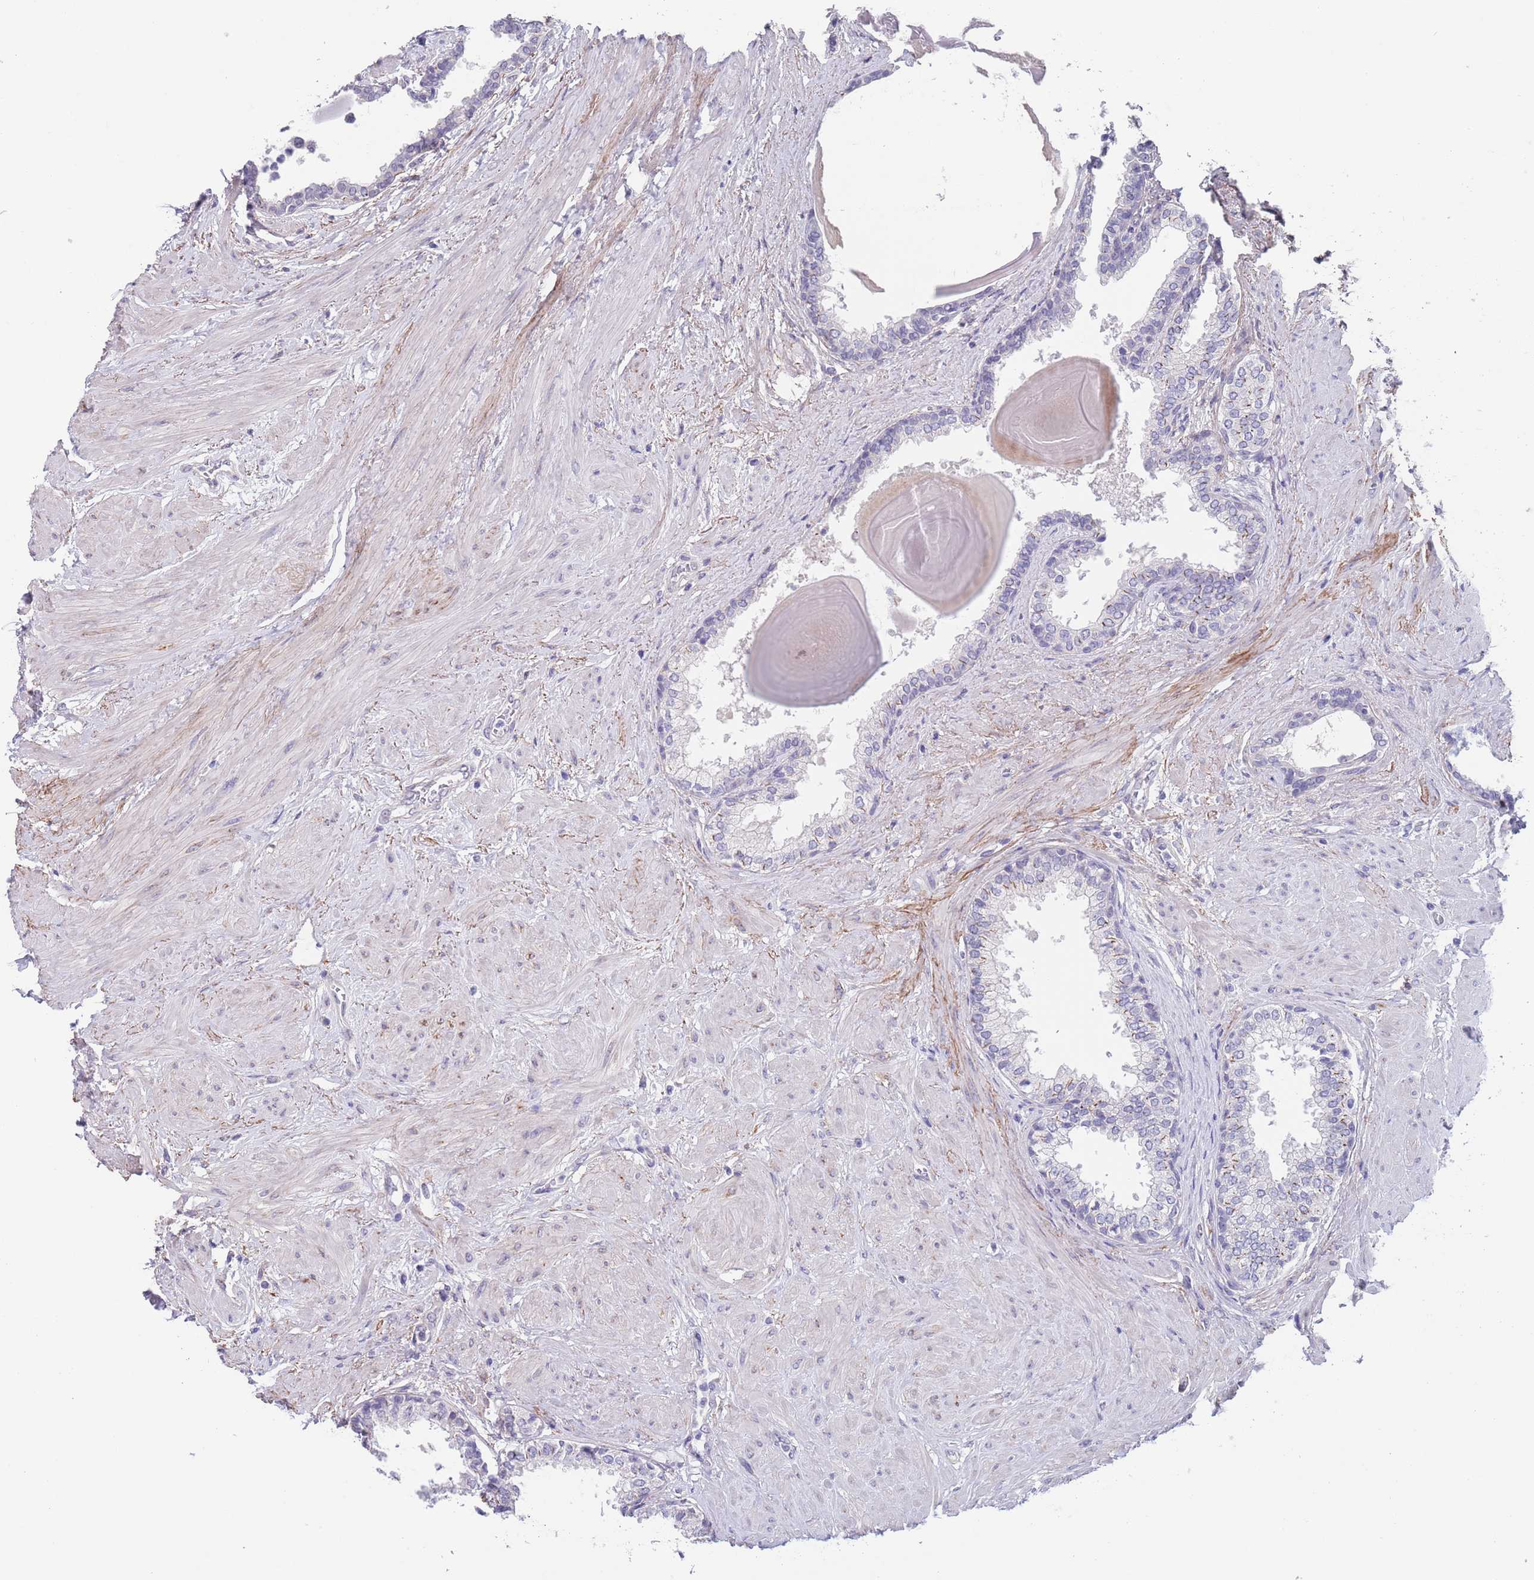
{"staining": {"intensity": "negative", "quantity": "none", "location": "none"}, "tissue": "prostate", "cell_type": "Glandular cells", "image_type": "normal", "snomed": [{"axis": "morphology", "description": "Normal tissue, NOS"}, {"axis": "topography", "description": "Prostate"}], "caption": "DAB immunohistochemical staining of benign prostate displays no significant expression in glandular cells. (DAB immunohistochemistry, high magnification).", "gene": "RNF169", "patient": {"sex": "male", "age": 48}}